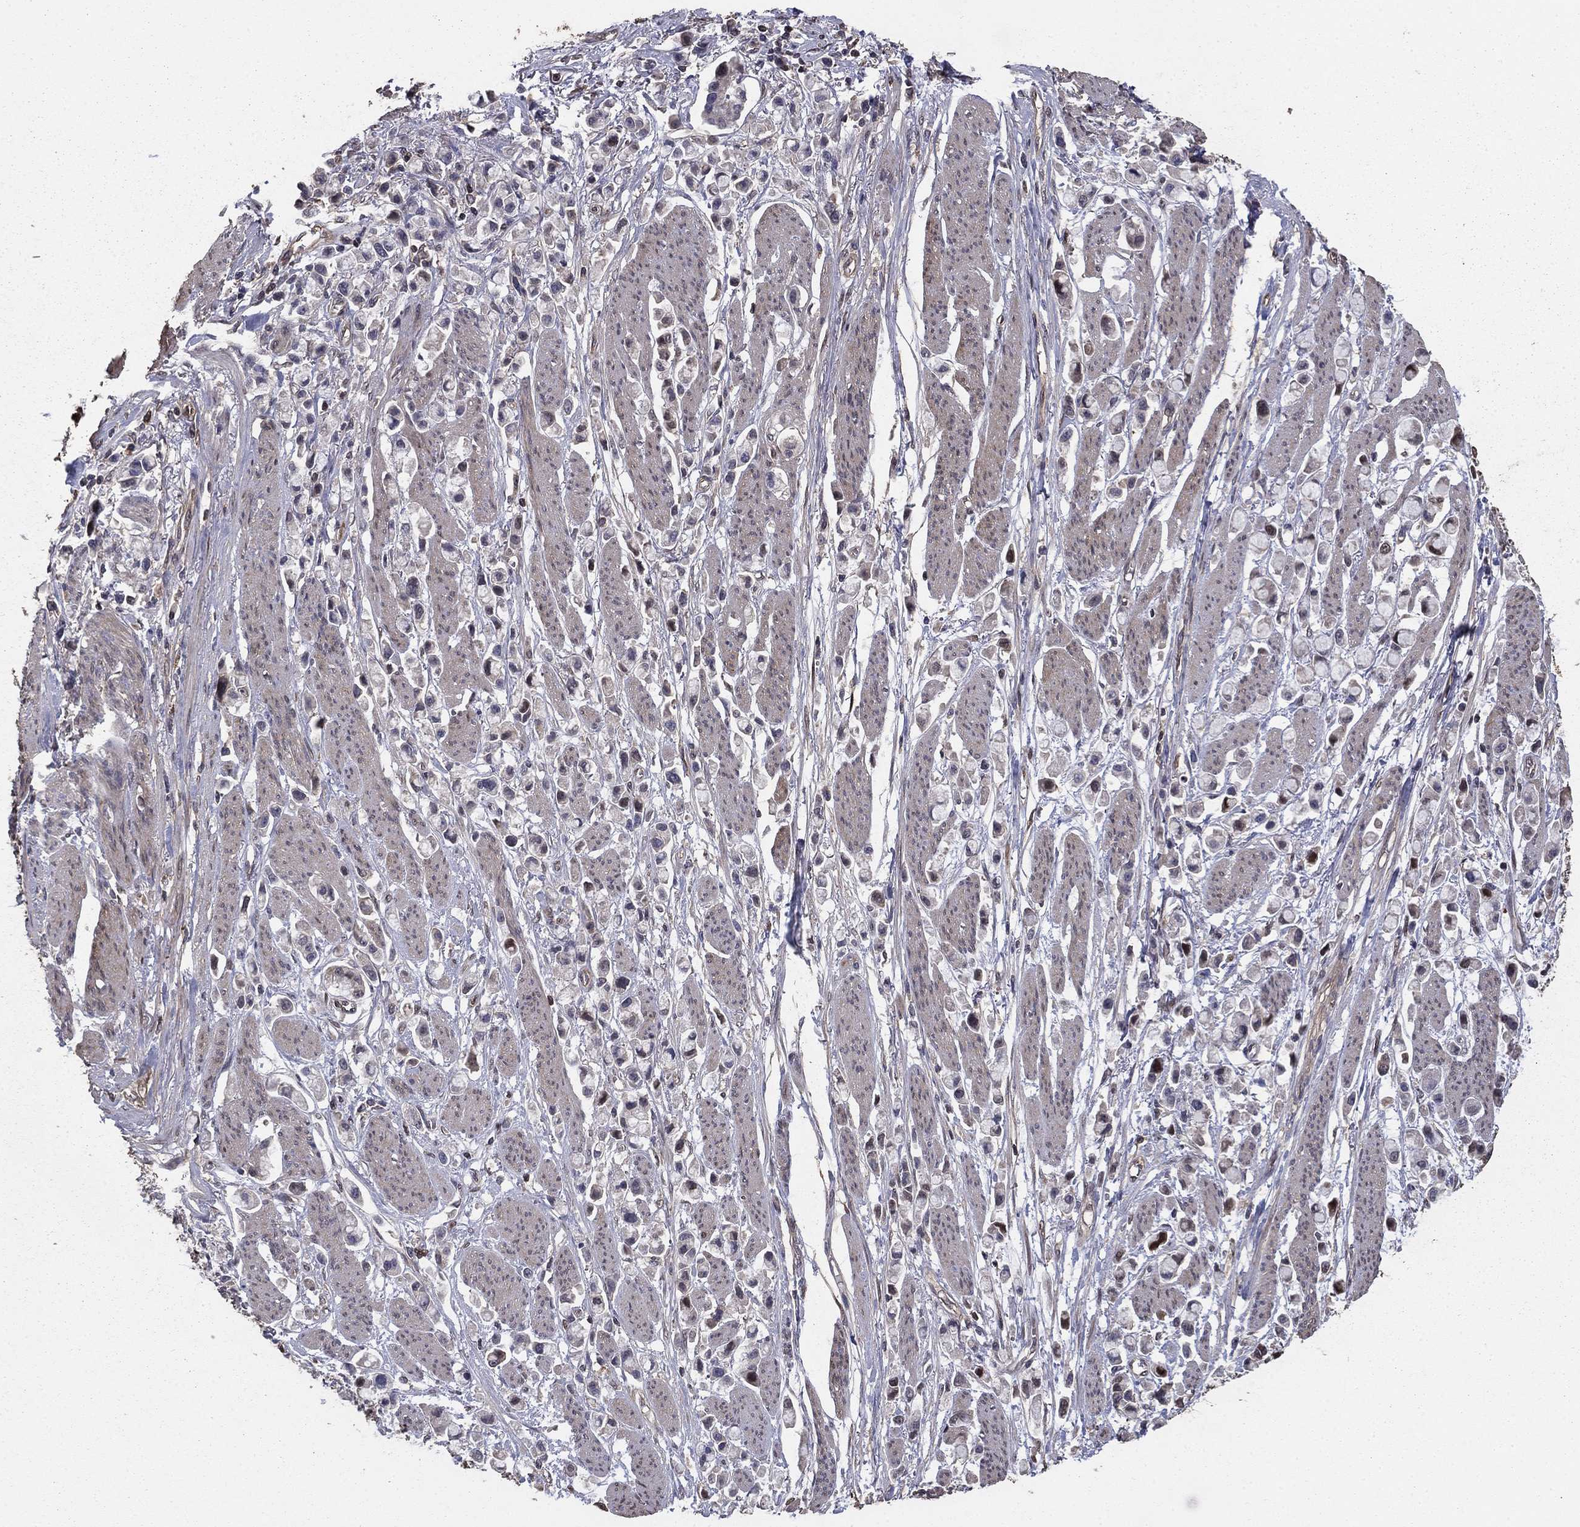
{"staining": {"intensity": "negative", "quantity": "none", "location": "none"}, "tissue": "stomach cancer", "cell_type": "Tumor cells", "image_type": "cancer", "snomed": [{"axis": "morphology", "description": "Adenocarcinoma, NOS"}, {"axis": "topography", "description": "Stomach"}], "caption": "Immunohistochemical staining of adenocarcinoma (stomach) shows no significant expression in tumor cells.", "gene": "GYG1", "patient": {"sex": "female", "age": 81}}